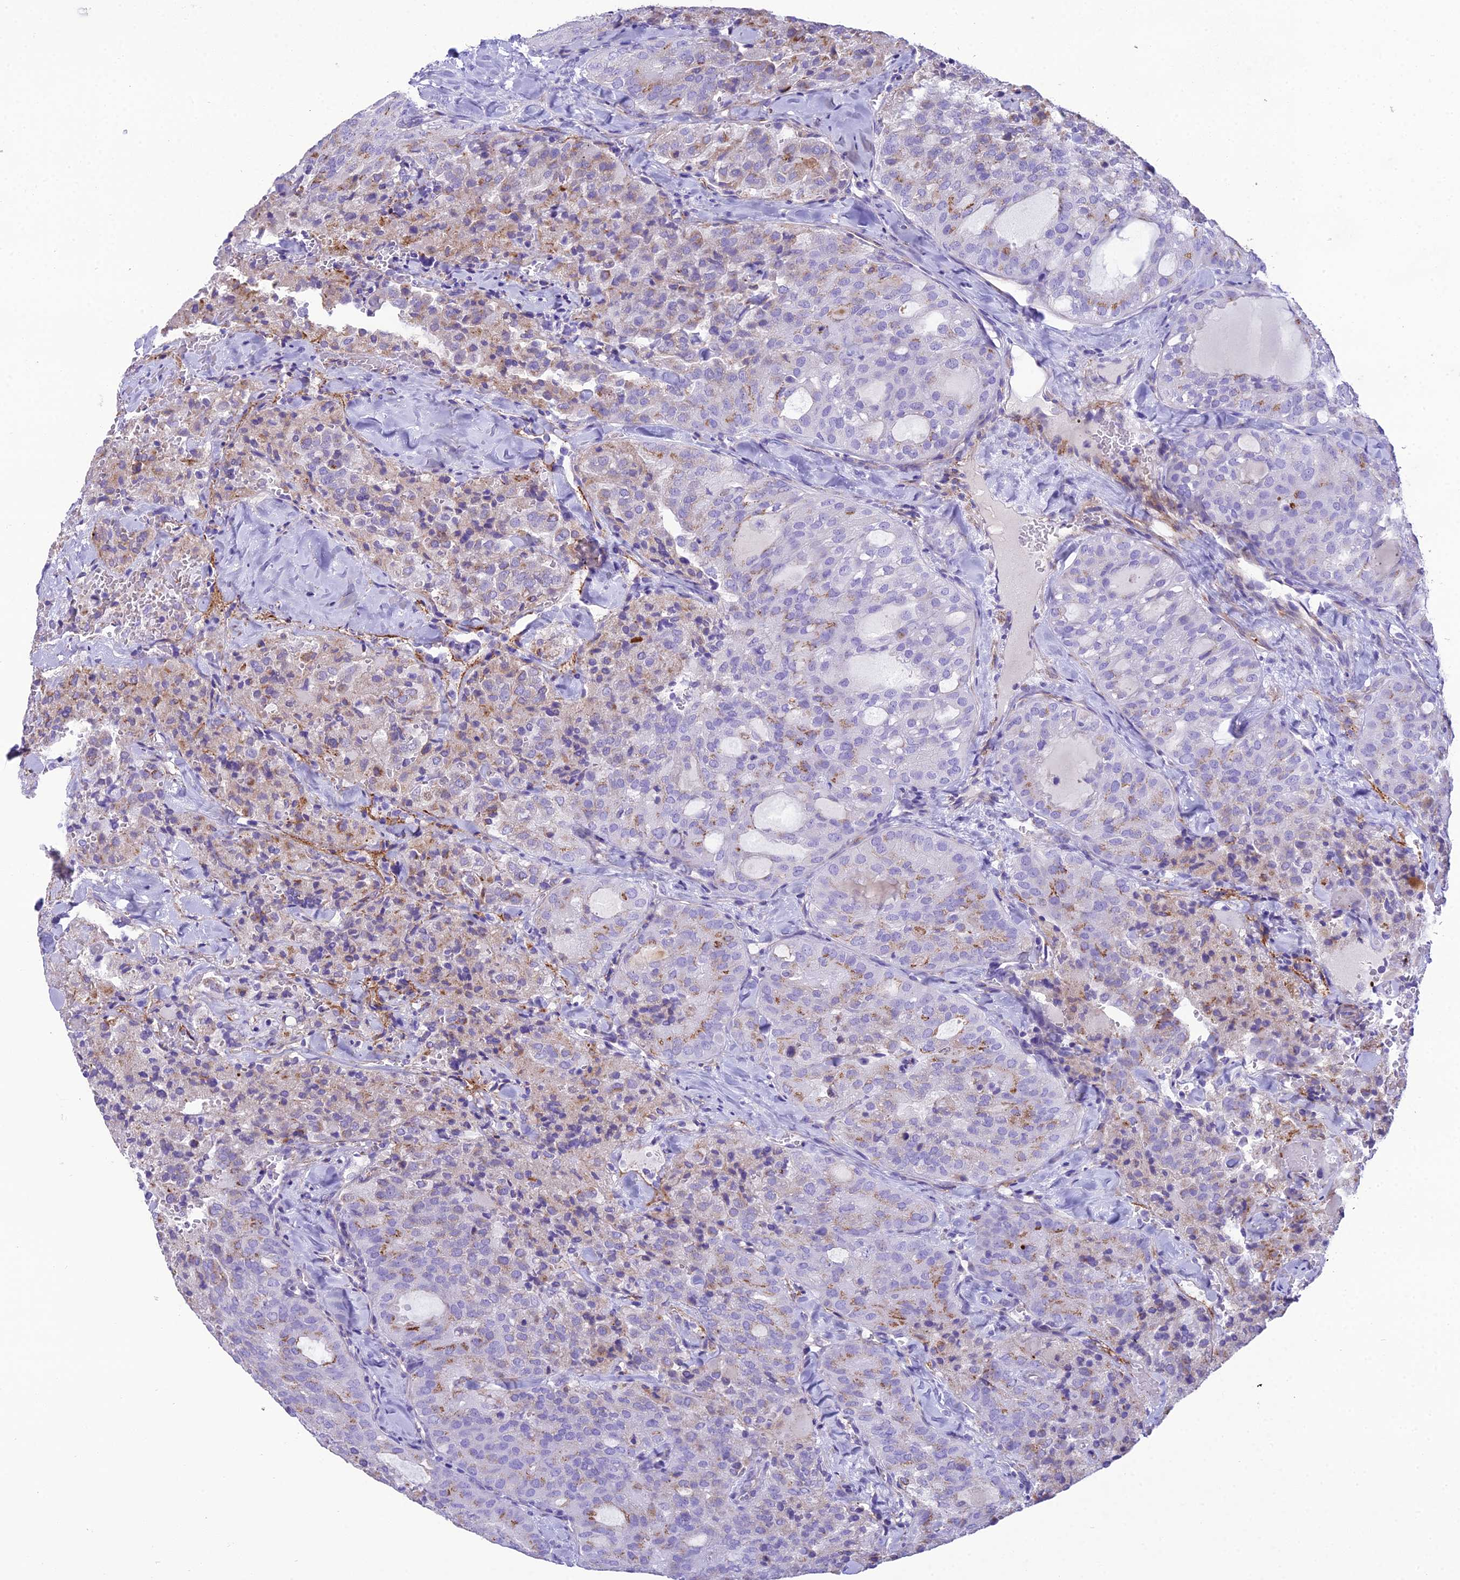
{"staining": {"intensity": "moderate", "quantity": "25%-75%", "location": "cytoplasmic/membranous"}, "tissue": "thyroid cancer", "cell_type": "Tumor cells", "image_type": "cancer", "snomed": [{"axis": "morphology", "description": "Follicular adenoma carcinoma, NOS"}, {"axis": "topography", "description": "Thyroid gland"}], "caption": "Thyroid follicular adenoma carcinoma stained for a protein (brown) reveals moderate cytoplasmic/membranous positive staining in about 25%-75% of tumor cells.", "gene": "GFRA1", "patient": {"sex": "male", "age": 75}}